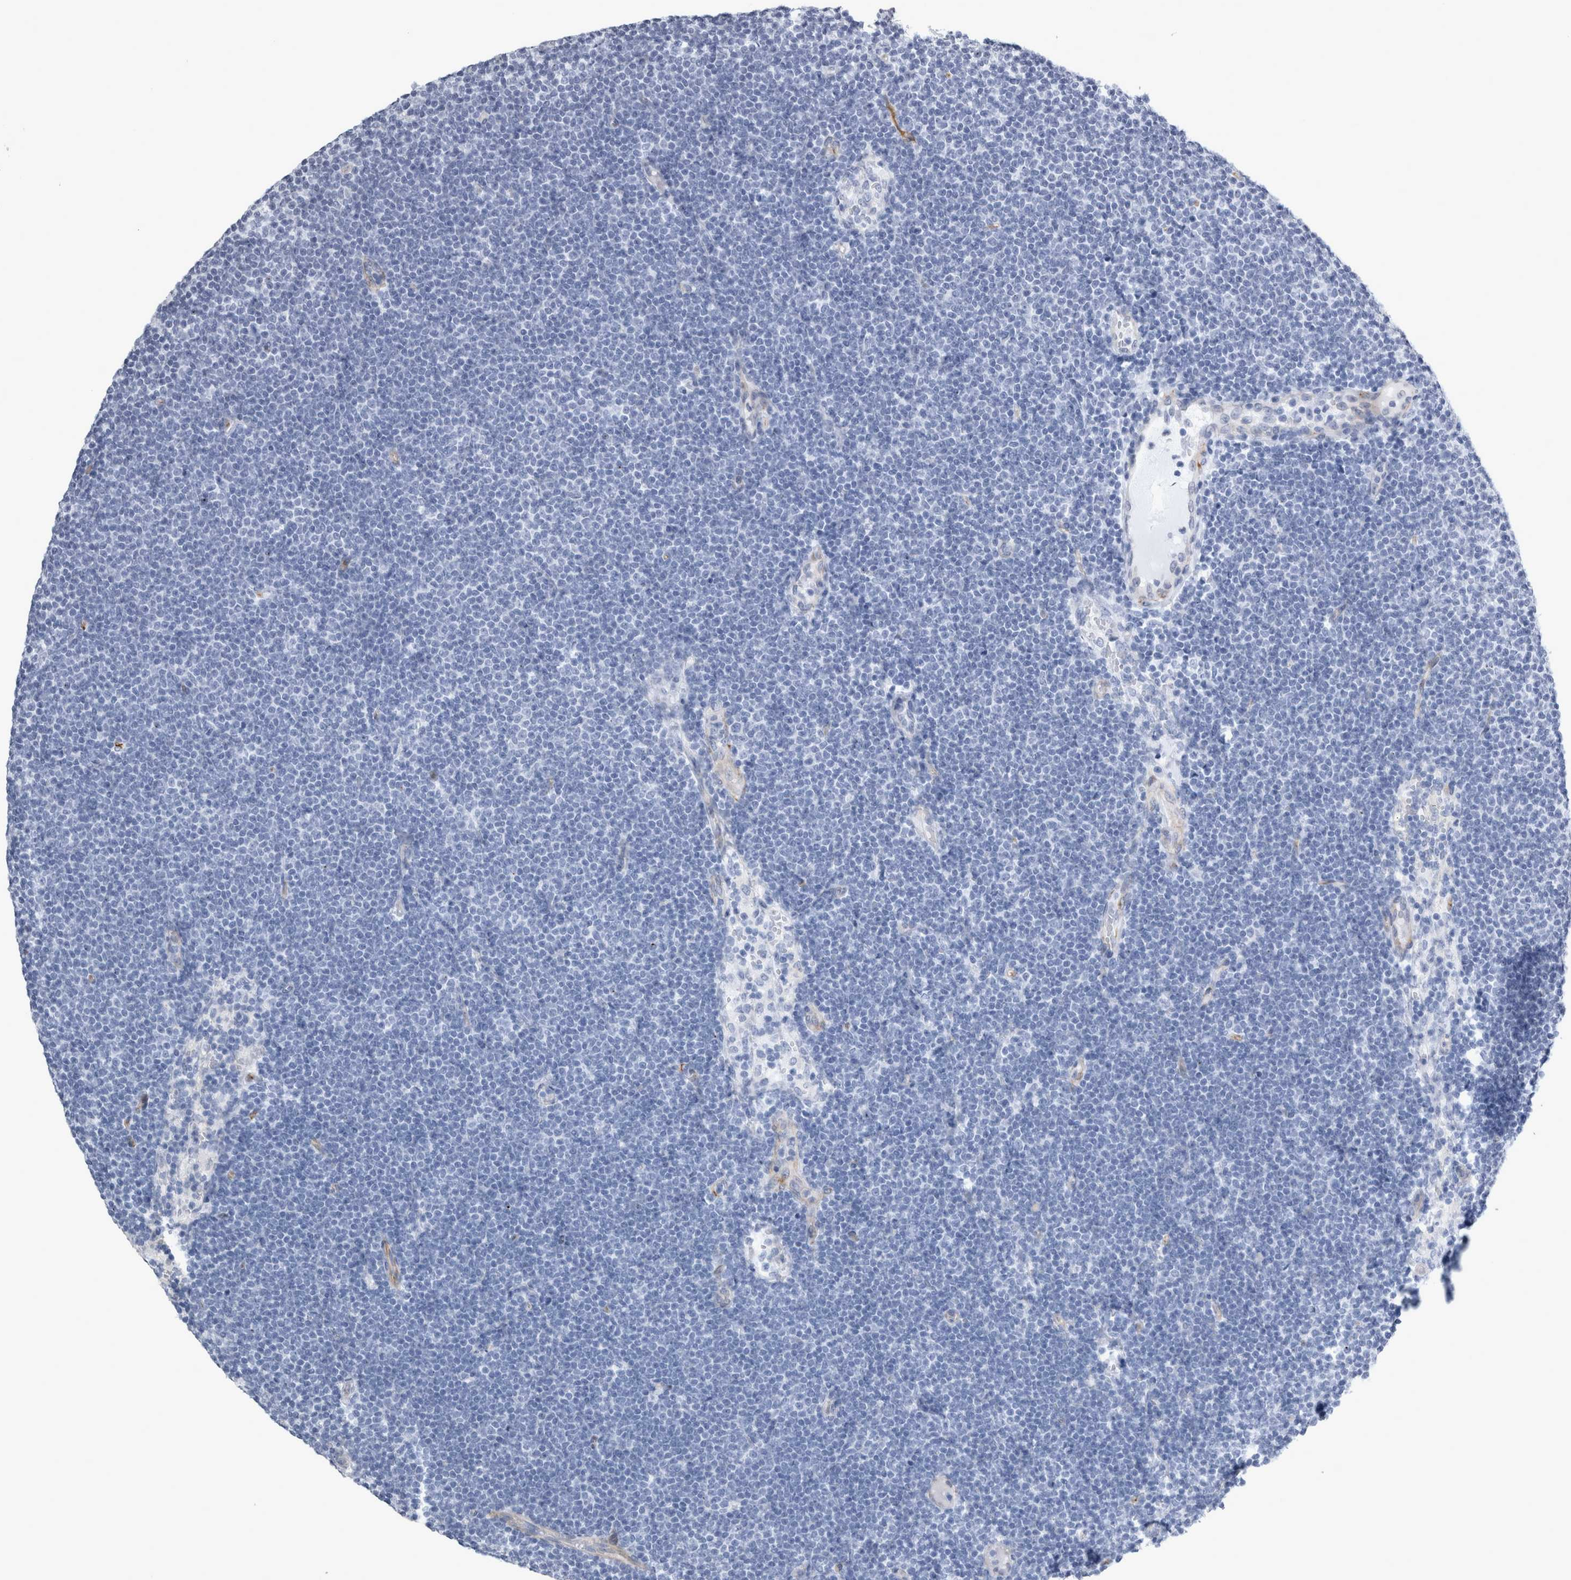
{"staining": {"intensity": "negative", "quantity": "none", "location": "none"}, "tissue": "lymphoma", "cell_type": "Tumor cells", "image_type": "cancer", "snomed": [{"axis": "morphology", "description": "Malignant lymphoma, non-Hodgkin's type, Low grade"}, {"axis": "topography", "description": "Lymph node"}], "caption": "Tumor cells are negative for brown protein staining in lymphoma.", "gene": "VWDE", "patient": {"sex": "female", "age": 53}}